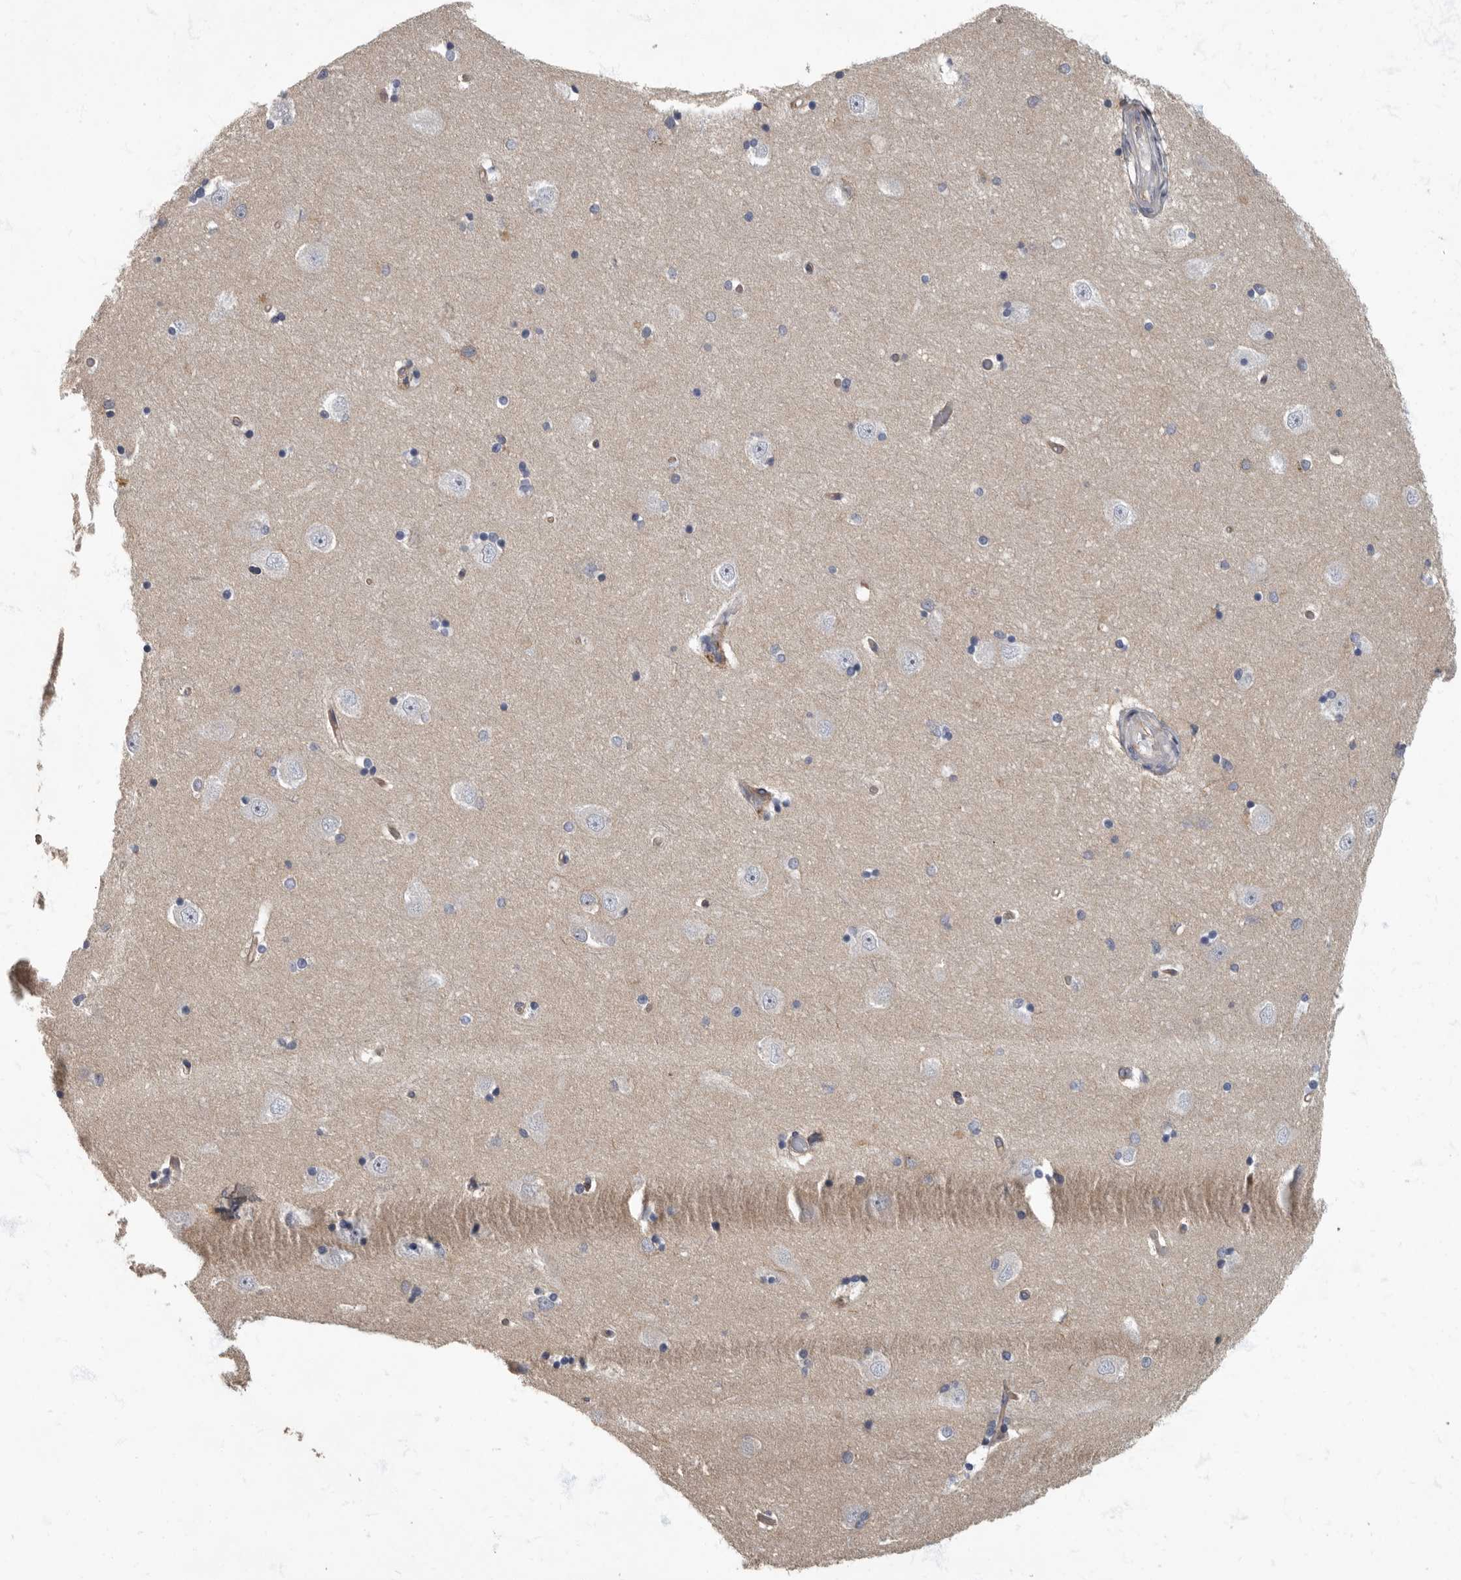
{"staining": {"intensity": "negative", "quantity": "none", "location": "none"}, "tissue": "hippocampus", "cell_type": "Glial cells", "image_type": "normal", "snomed": [{"axis": "morphology", "description": "Normal tissue, NOS"}, {"axis": "topography", "description": "Hippocampus"}], "caption": "Glial cells show no significant protein expression in normal hippocampus.", "gene": "PDK1", "patient": {"sex": "male", "age": 45}}